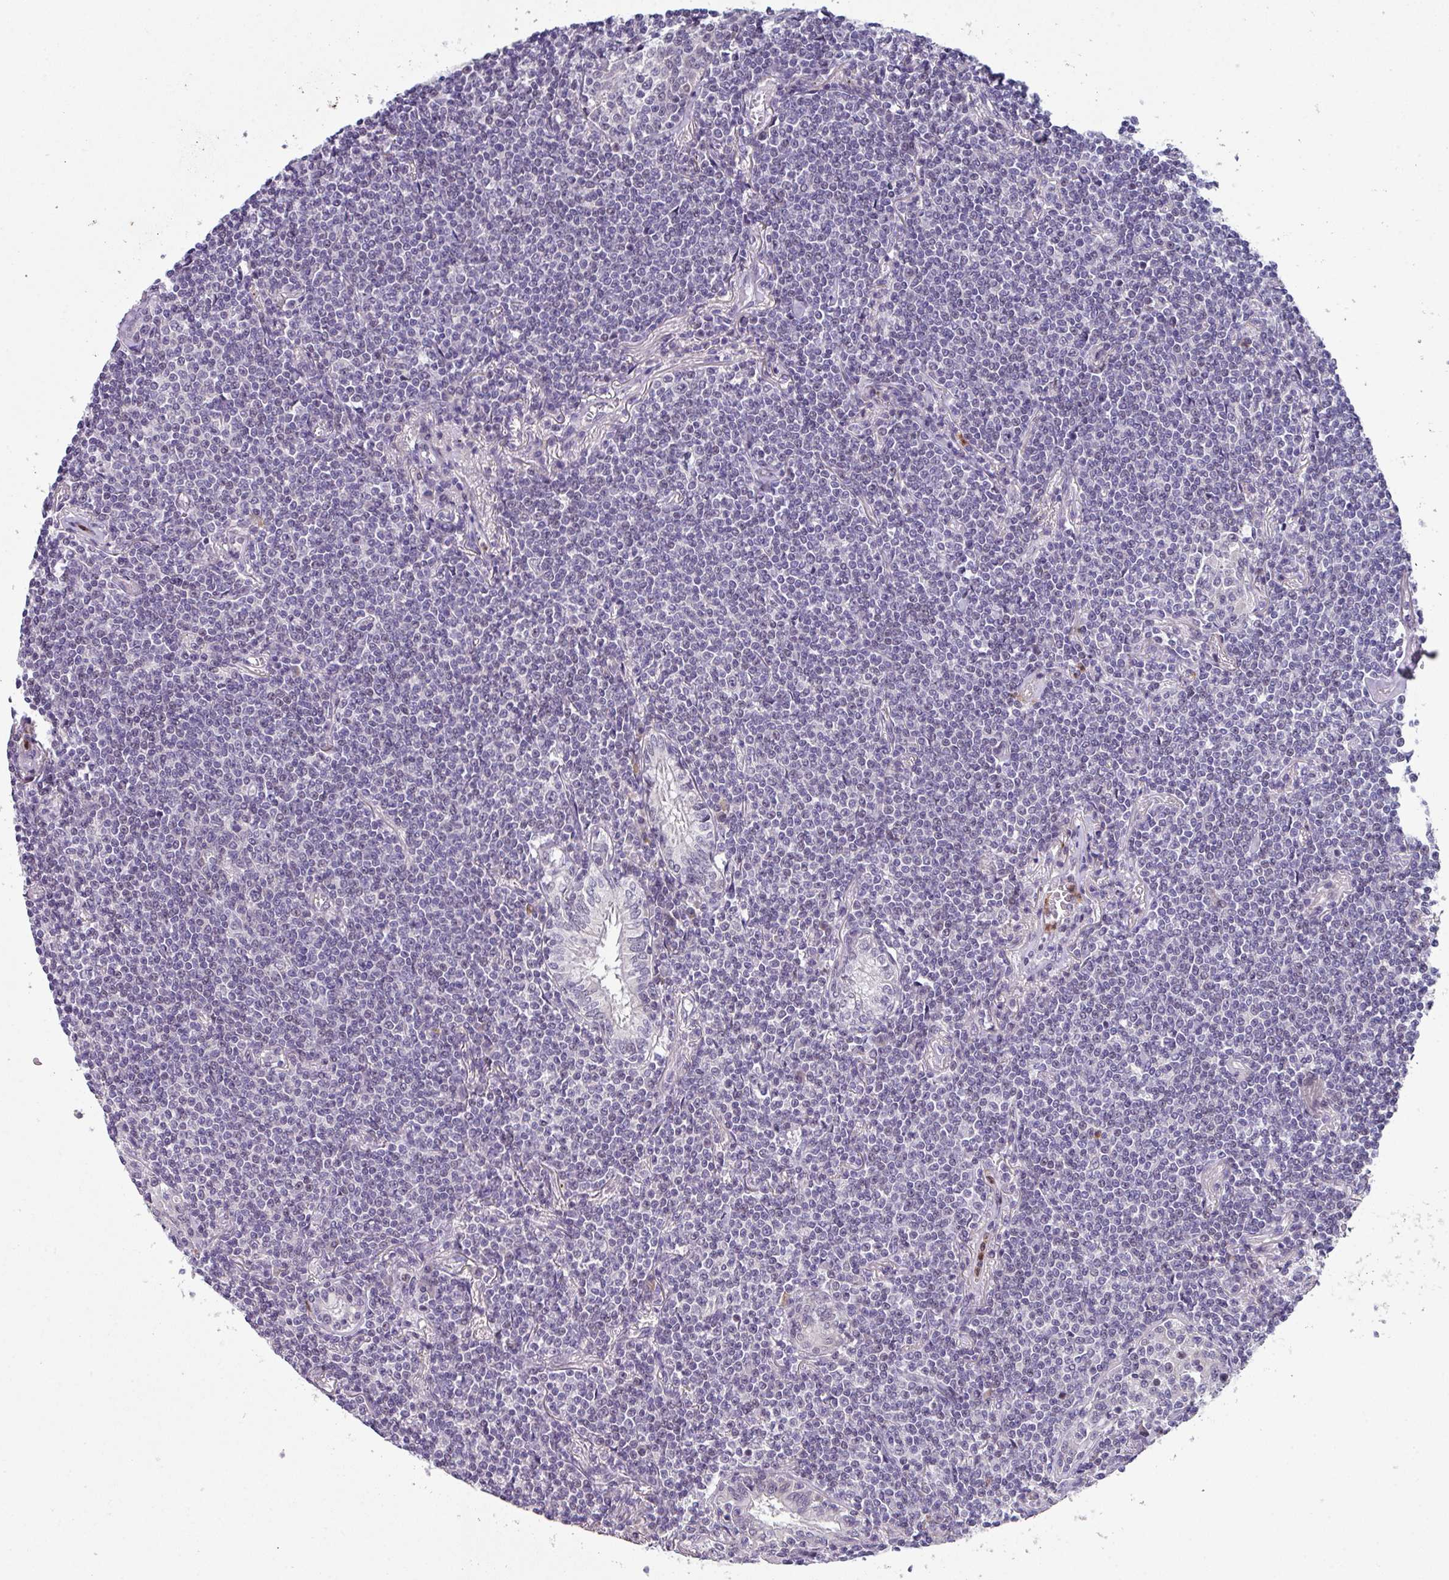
{"staining": {"intensity": "negative", "quantity": "none", "location": "none"}, "tissue": "lymphoma", "cell_type": "Tumor cells", "image_type": "cancer", "snomed": [{"axis": "morphology", "description": "Malignant lymphoma, non-Hodgkin's type, Low grade"}, {"axis": "topography", "description": "Lung"}], "caption": "There is no significant positivity in tumor cells of lymphoma.", "gene": "ZFP3", "patient": {"sex": "female", "age": 71}}